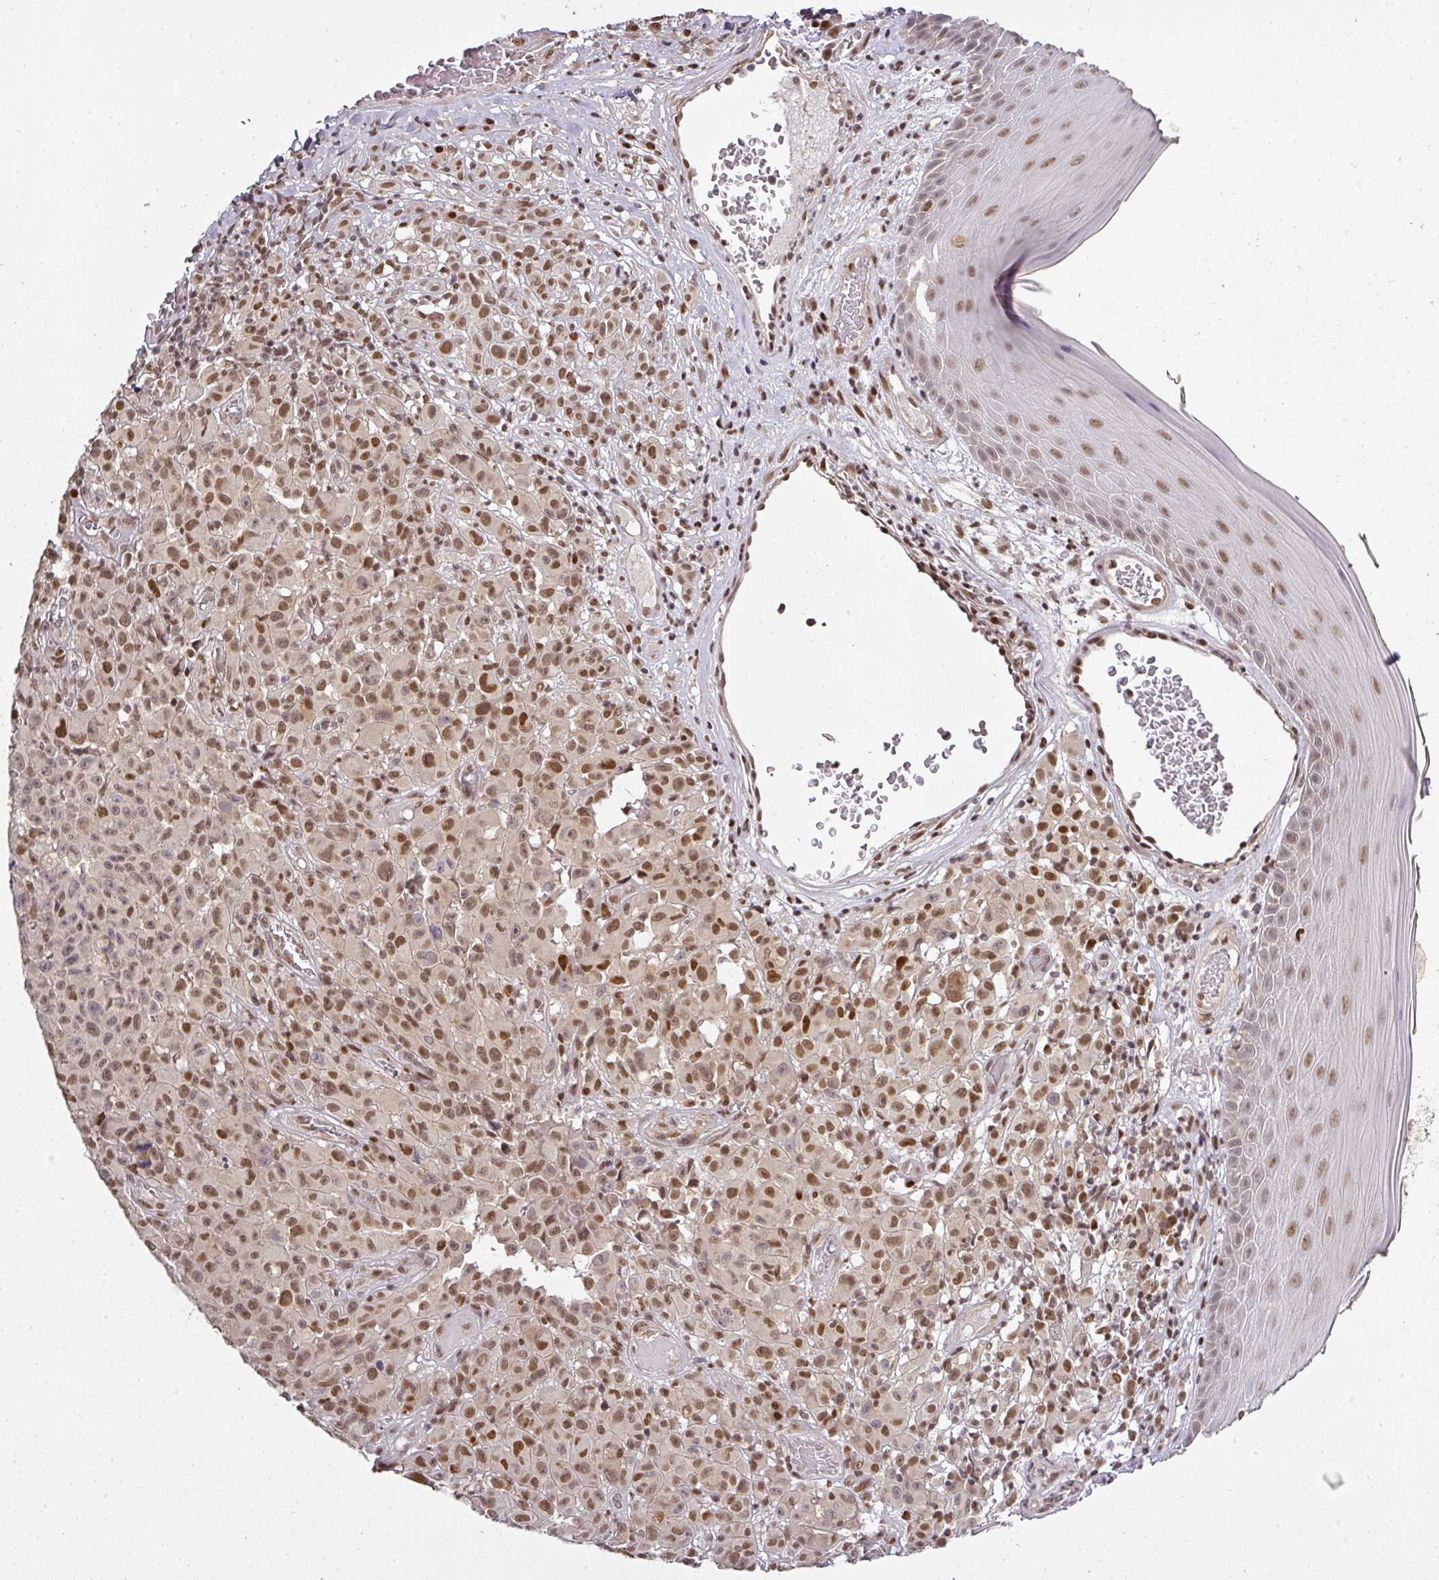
{"staining": {"intensity": "moderate", "quantity": ">75%", "location": "nuclear"}, "tissue": "melanoma", "cell_type": "Tumor cells", "image_type": "cancer", "snomed": [{"axis": "morphology", "description": "Malignant melanoma, NOS"}, {"axis": "topography", "description": "Skin"}], "caption": "This is an image of IHC staining of melanoma, which shows moderate staining in the nuclear of tumor cells.", "gene": "GPRIN2", "patient": {"sex": "female", "age": 82}}